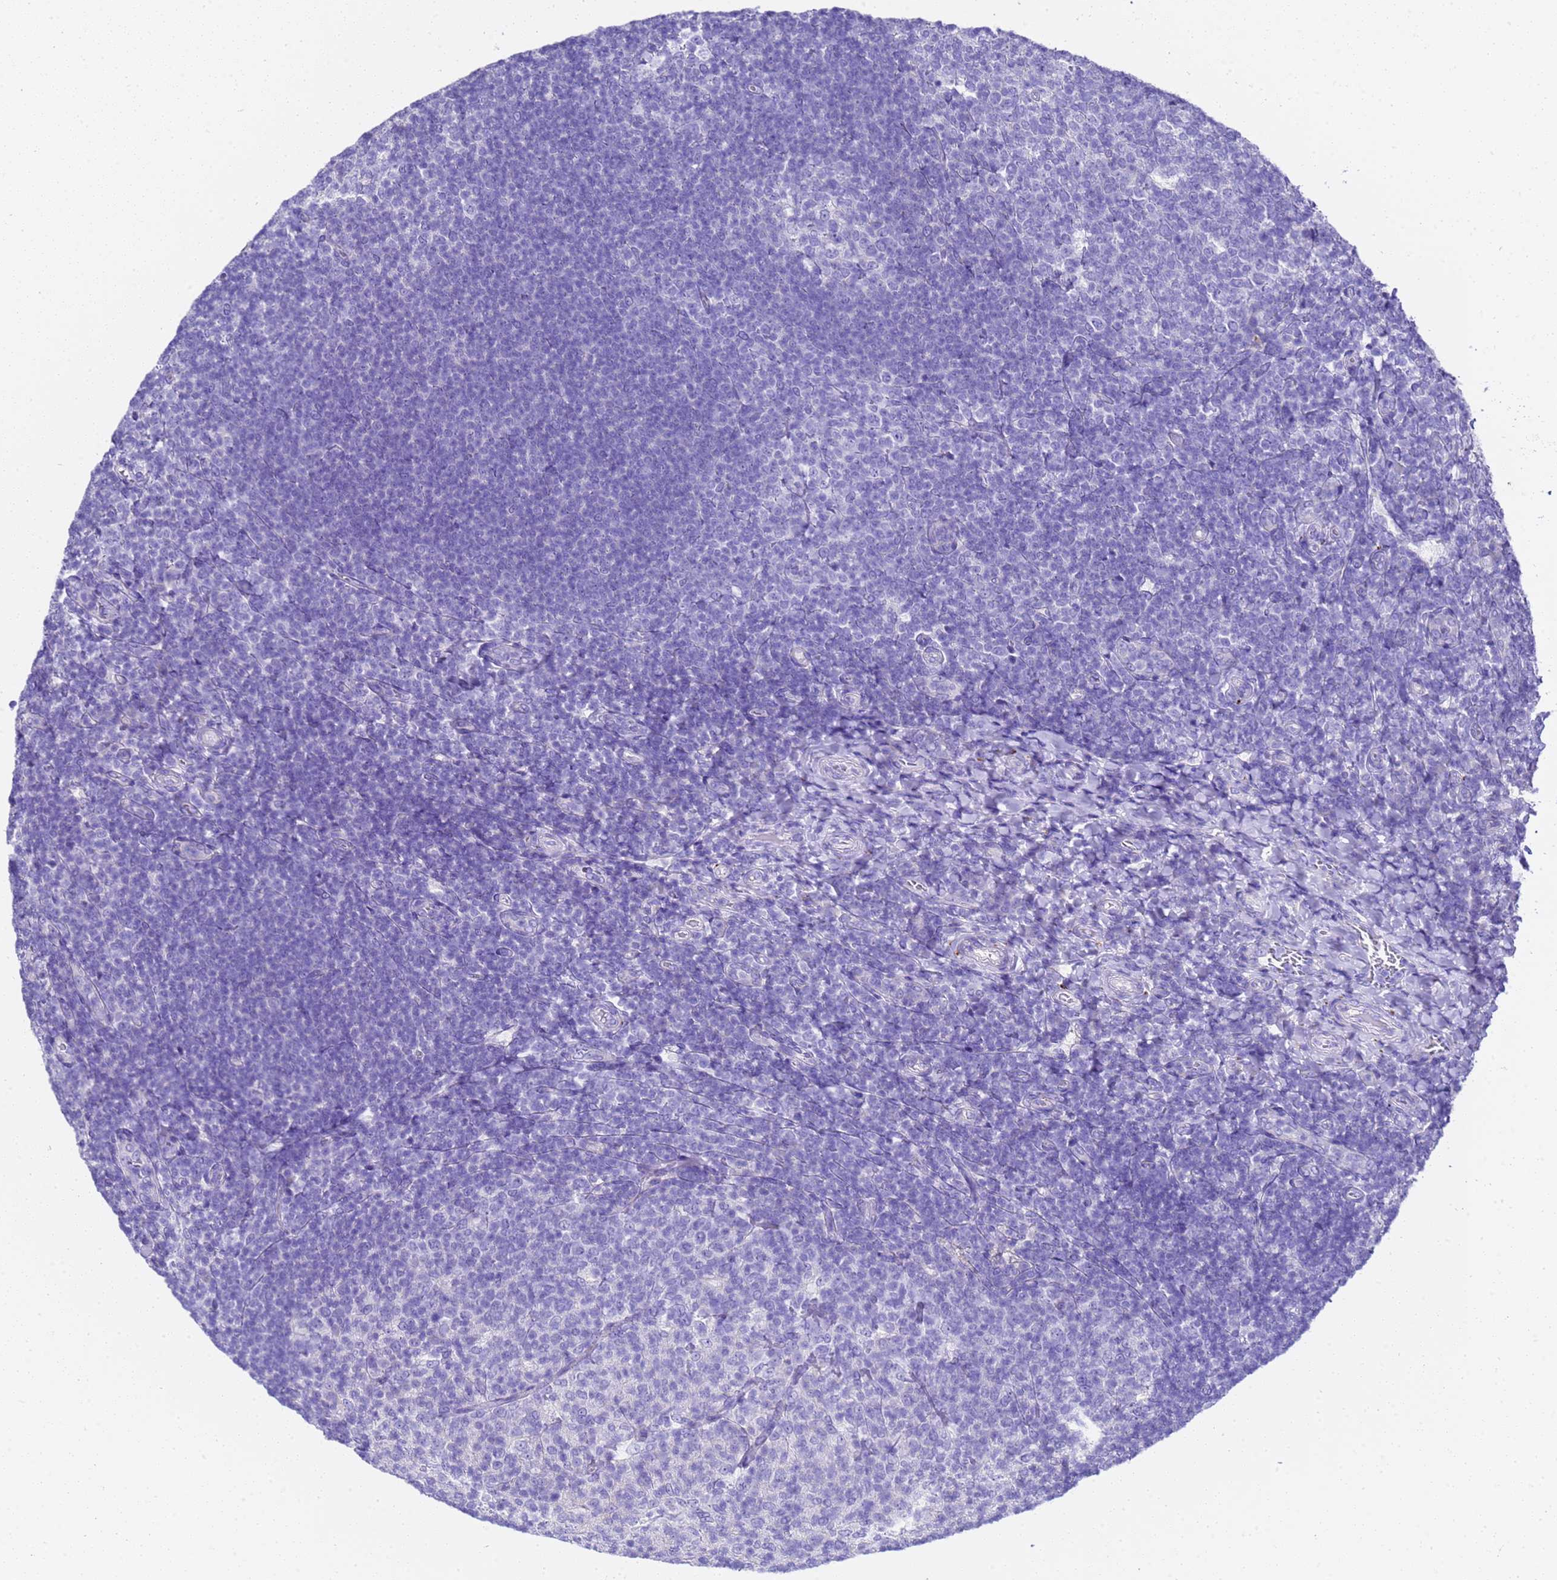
{"staining": {"intensity": "negative", "quantity": "none", "location": "none"}, "tissue": "tonsil", "cell_type": "Germinal center cells", "image_type": "normal", "snomed": [{"axis": "morphology", "description": "Normal tissue, NOS"}, {"axis": "topography", "description": "Tonsil"}], "caption": "Normal tonsil was stained to show a protein in brown. There is no significant expression in germinal center cells. (Immunohistochemistry (ihc), brightfield microscopy, high magnification).", "gene": "FAM72A", "patient": {"sex": "female", "age": 10}}